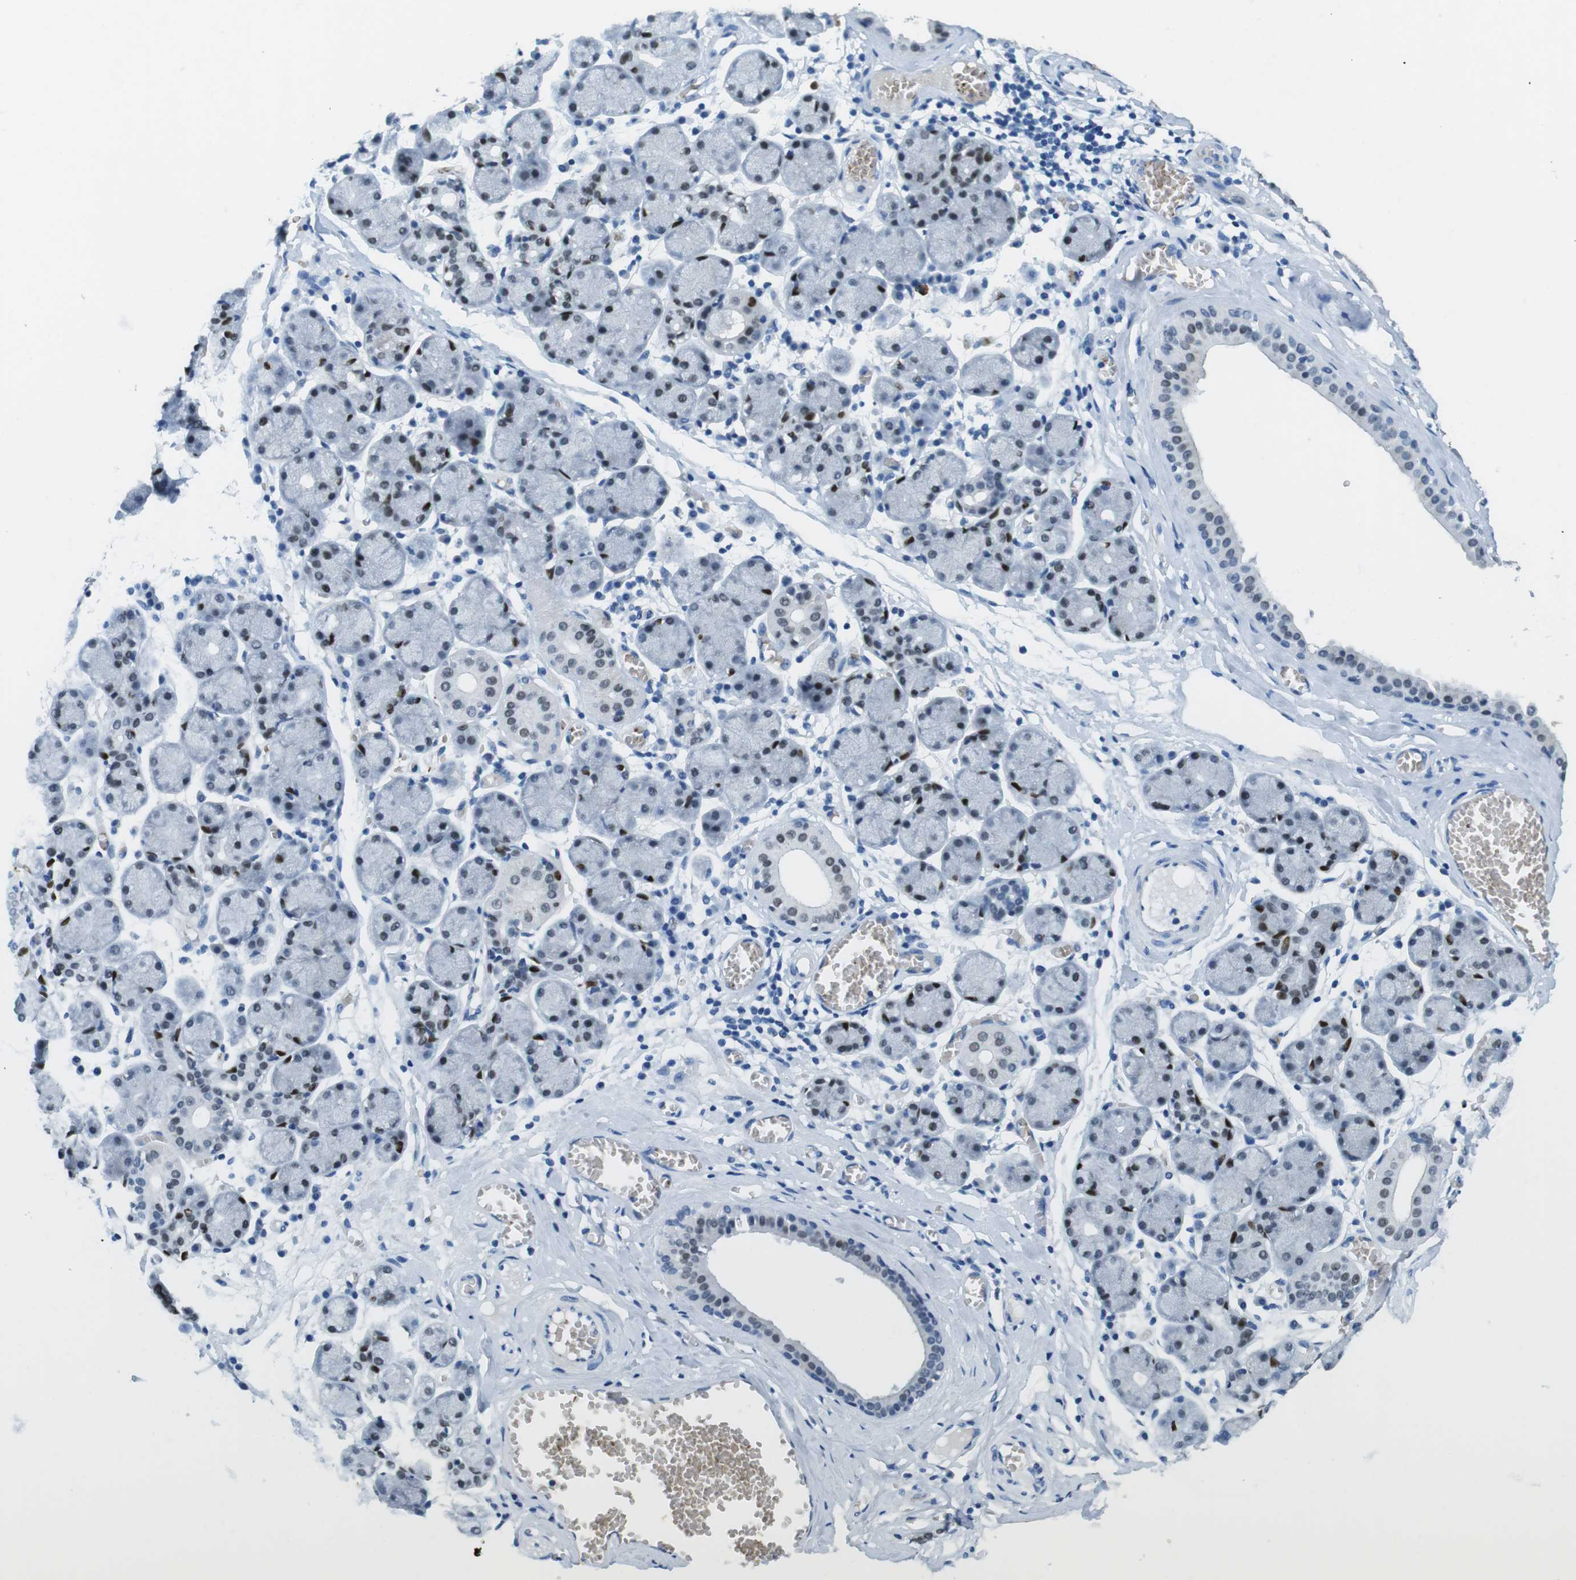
{"staining": {"intensity": "moderate", "quantity": "25%-75%", "location": "nuclear"}, "tissue": "salivary gland", "cell_type": "Glandular cells", "image_type": "normal", "snomed": [{"axis": "morphology", "description": "Normal tissue, NOS"}, {"axis": "topography", "description": "Salivary gland"}], "caption": "IHC micrograph of benign salivary gland: human salivary gland stained using immunohistochemistry displays medium levels of moderate protein expression localized specifically in the nuclear of glandular cells, appearing as a nuclear brown color.", "gene": "TFAP2C", "patient": {"sex": "female", "age": 24}}